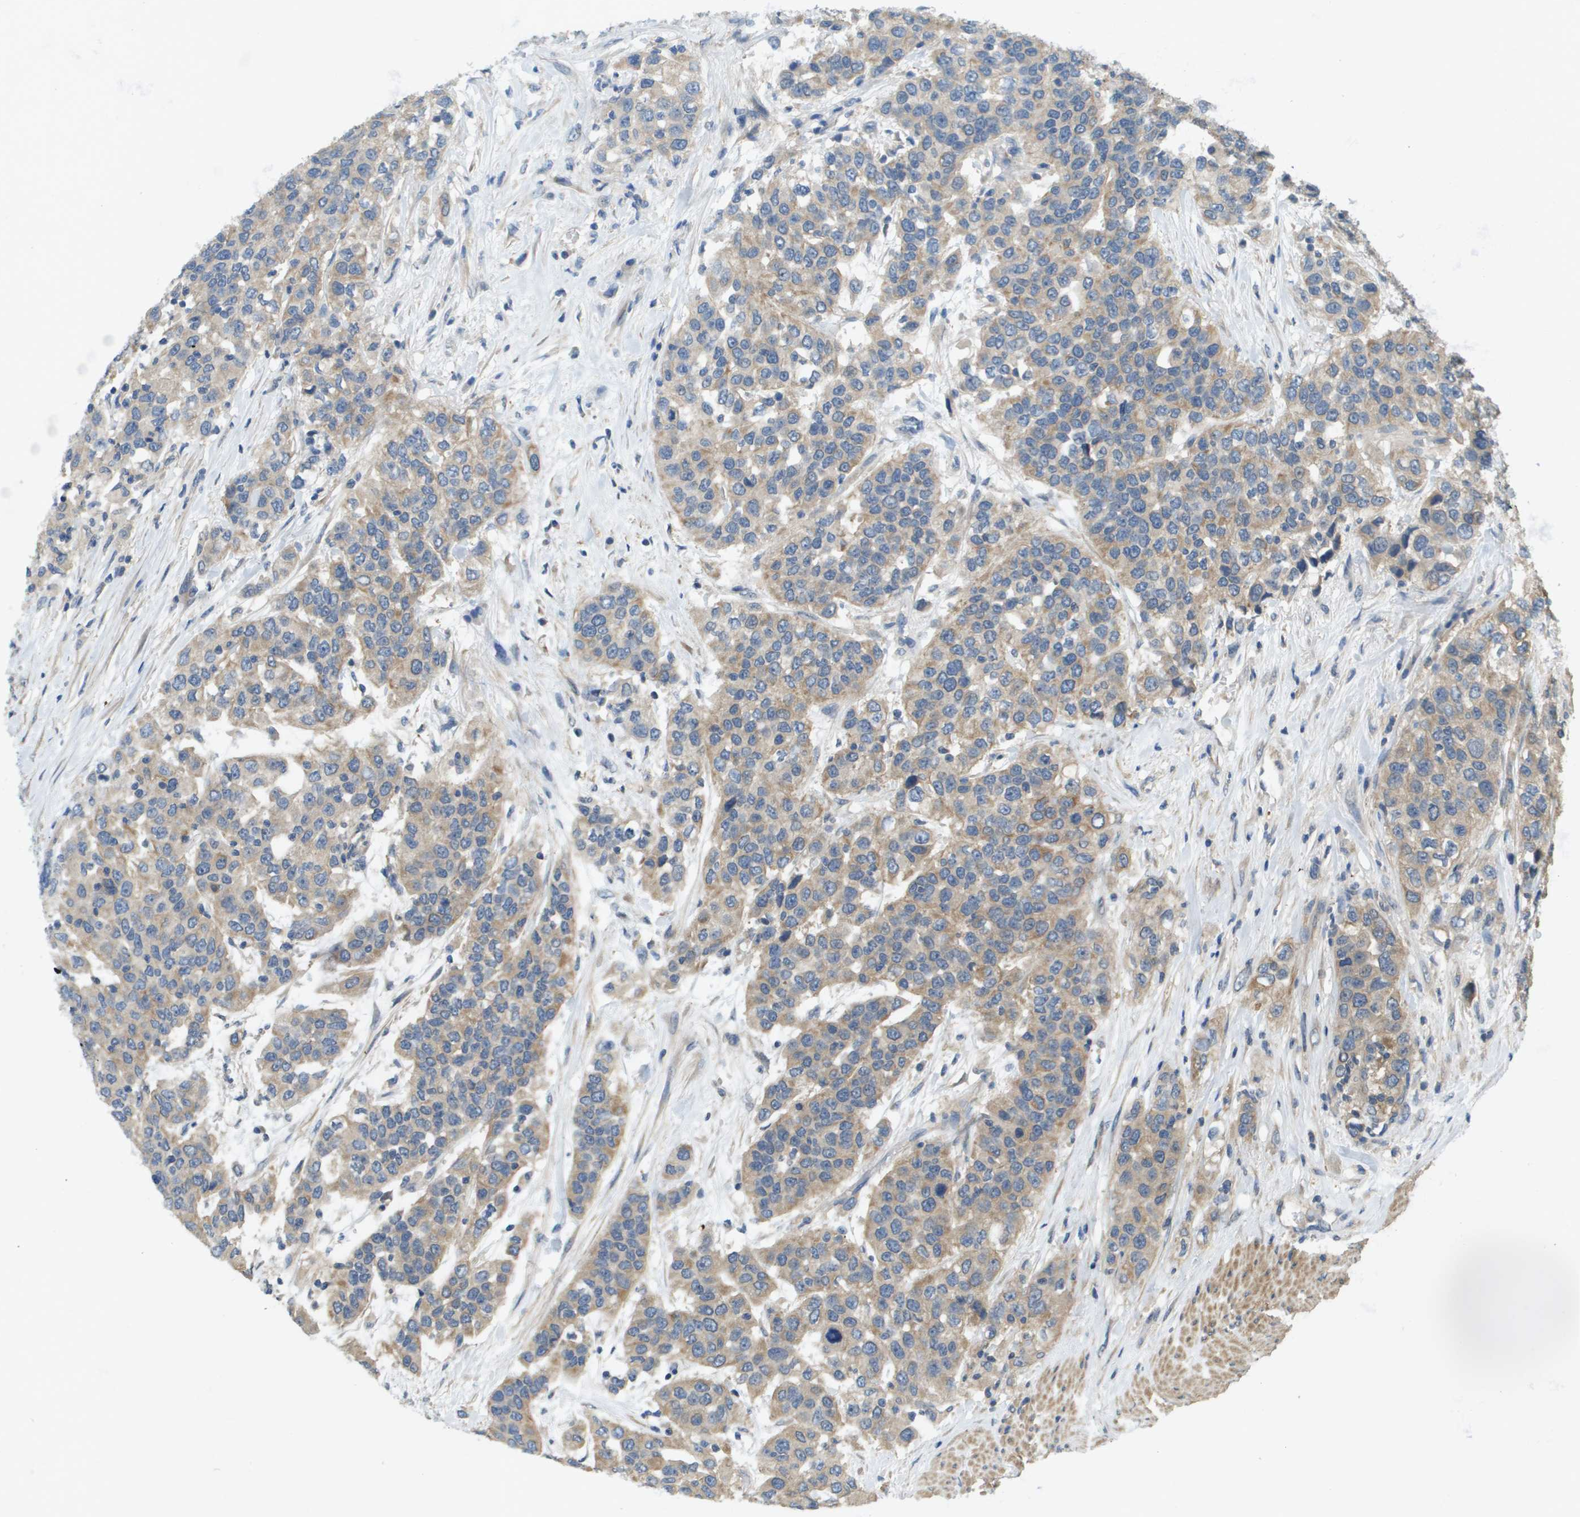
{"staining": {"intensity": "weak", "quantity": ">75%", "location": "cytoplasmic/membranous"}, "tissue": "urothelial cancer", "cell_type": "Tumor cells", "image_type": "cancer", "snomed": [{"axis": "morphology", "description": "Urothelial carcinoma, High grade"}, {"axis": "topography", "description": "Urinary bladder"}], "caption": "Immunohistochemical staining of human high-grade urothelial carcinoma displays low levels of weak cytoplasmic/membranous protein positivity in about >75% of tumor cells.", "gene": "KRT23", "patient": {"sex": "female", "age": 80}}